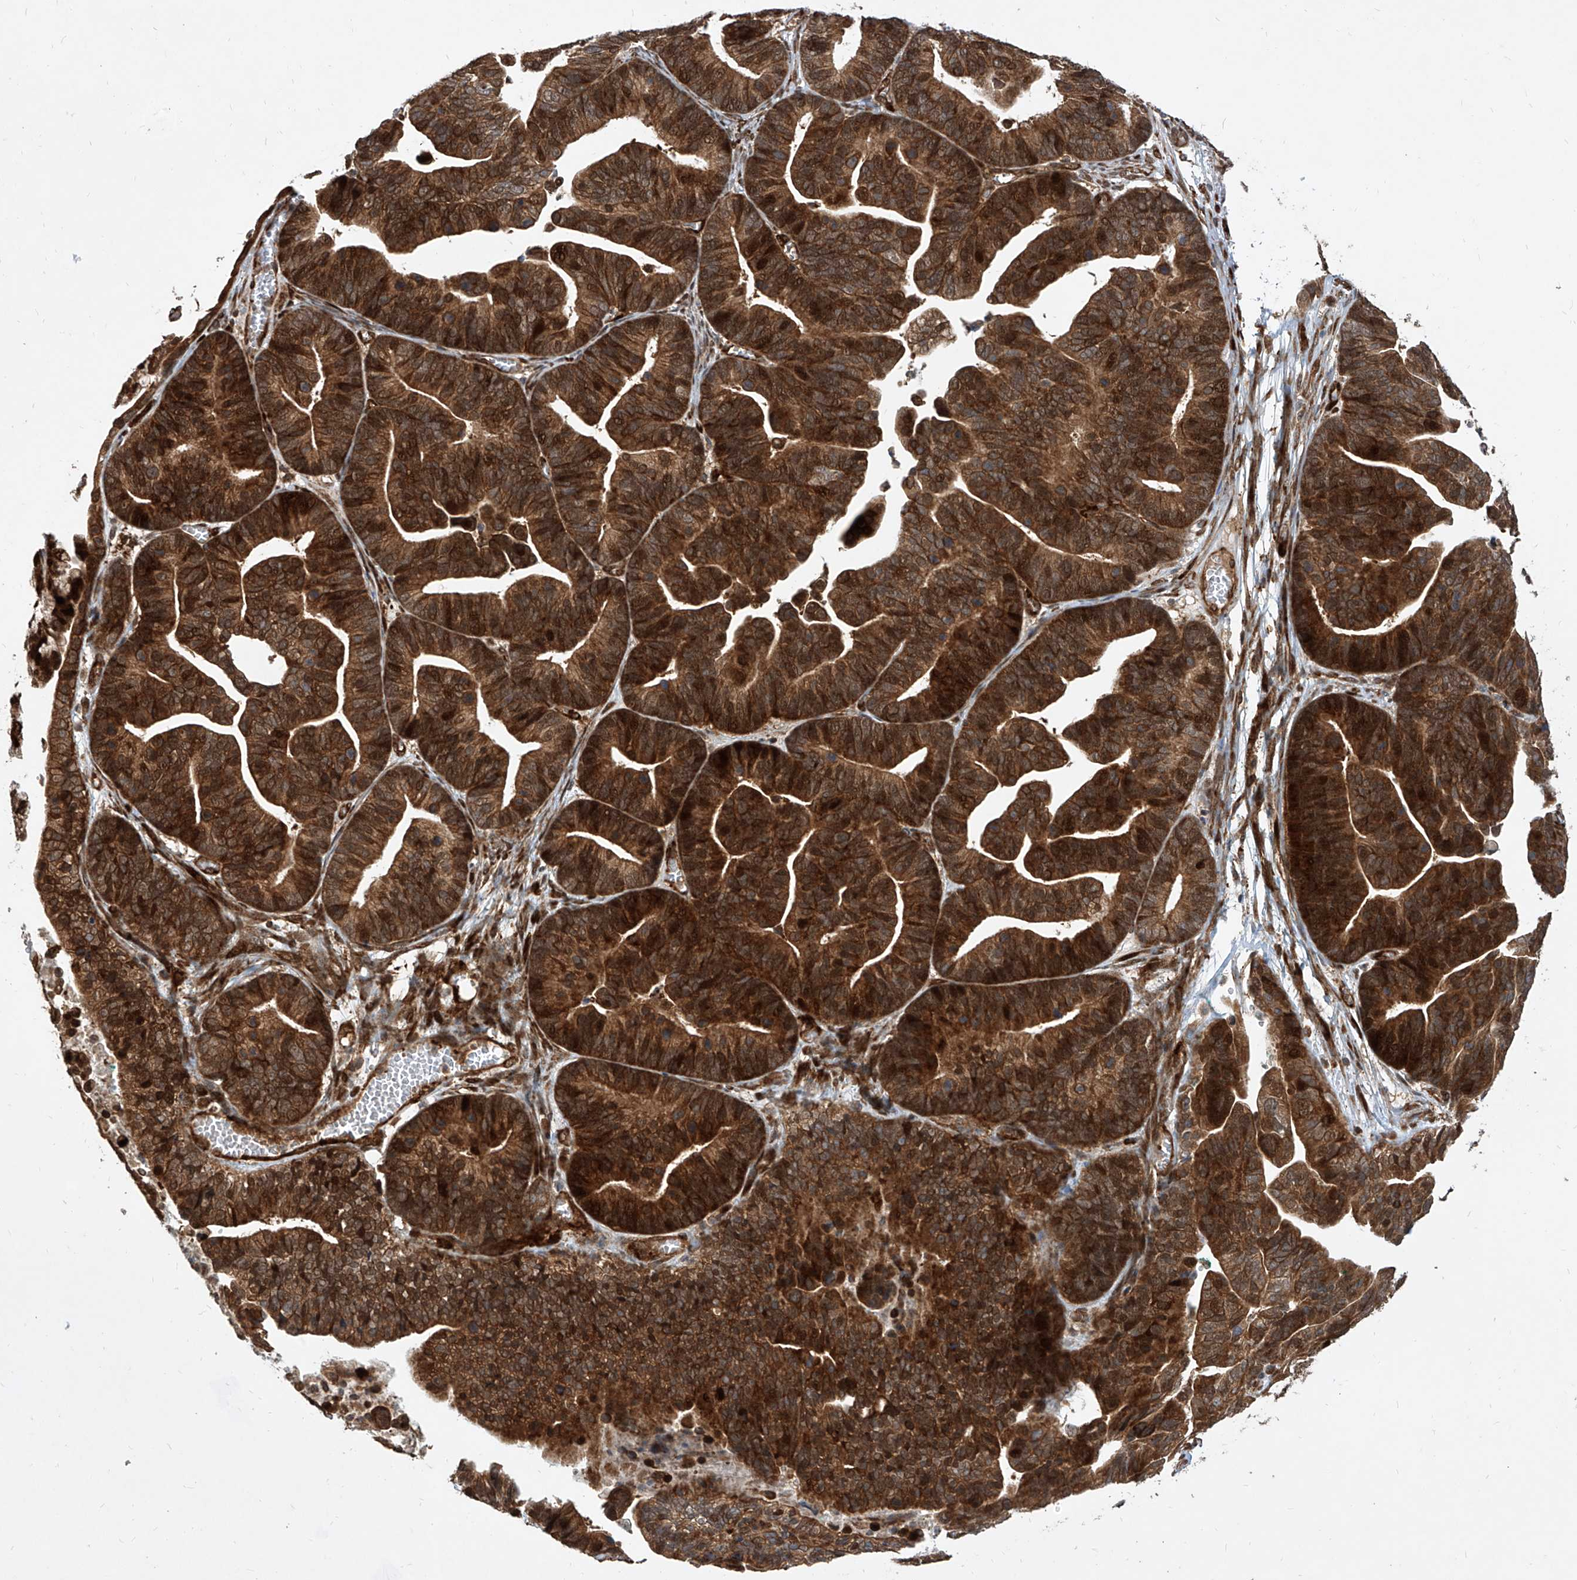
{"staining": {"intensity": "strong", "quantity": ">75%", "location": "cytoplasmic/membranous,nuclear"}, "tissue": "ovarian cancer", "cell_type": "Tumor cells", "image_type": "cancer", "snomed": [{"axis": "morphology", "description": "Cystadenocarcinoma, serous, NOS"}, {"axis": "topography", "description": "Ovary"}], "caption": "Protein analysis of ovarian cancer tissue reveals strong cytoplasmic/membranous and nuclear staining in approximately >75% of tumor cells. (Stains: DAB (3,3'-diaminobenzidine) in brown, nuclei in blue, Microscopy: brightfield microscopy at high magnification).", "gene": "MAGED2", "patient": {"sex": "female", "age": 56}}